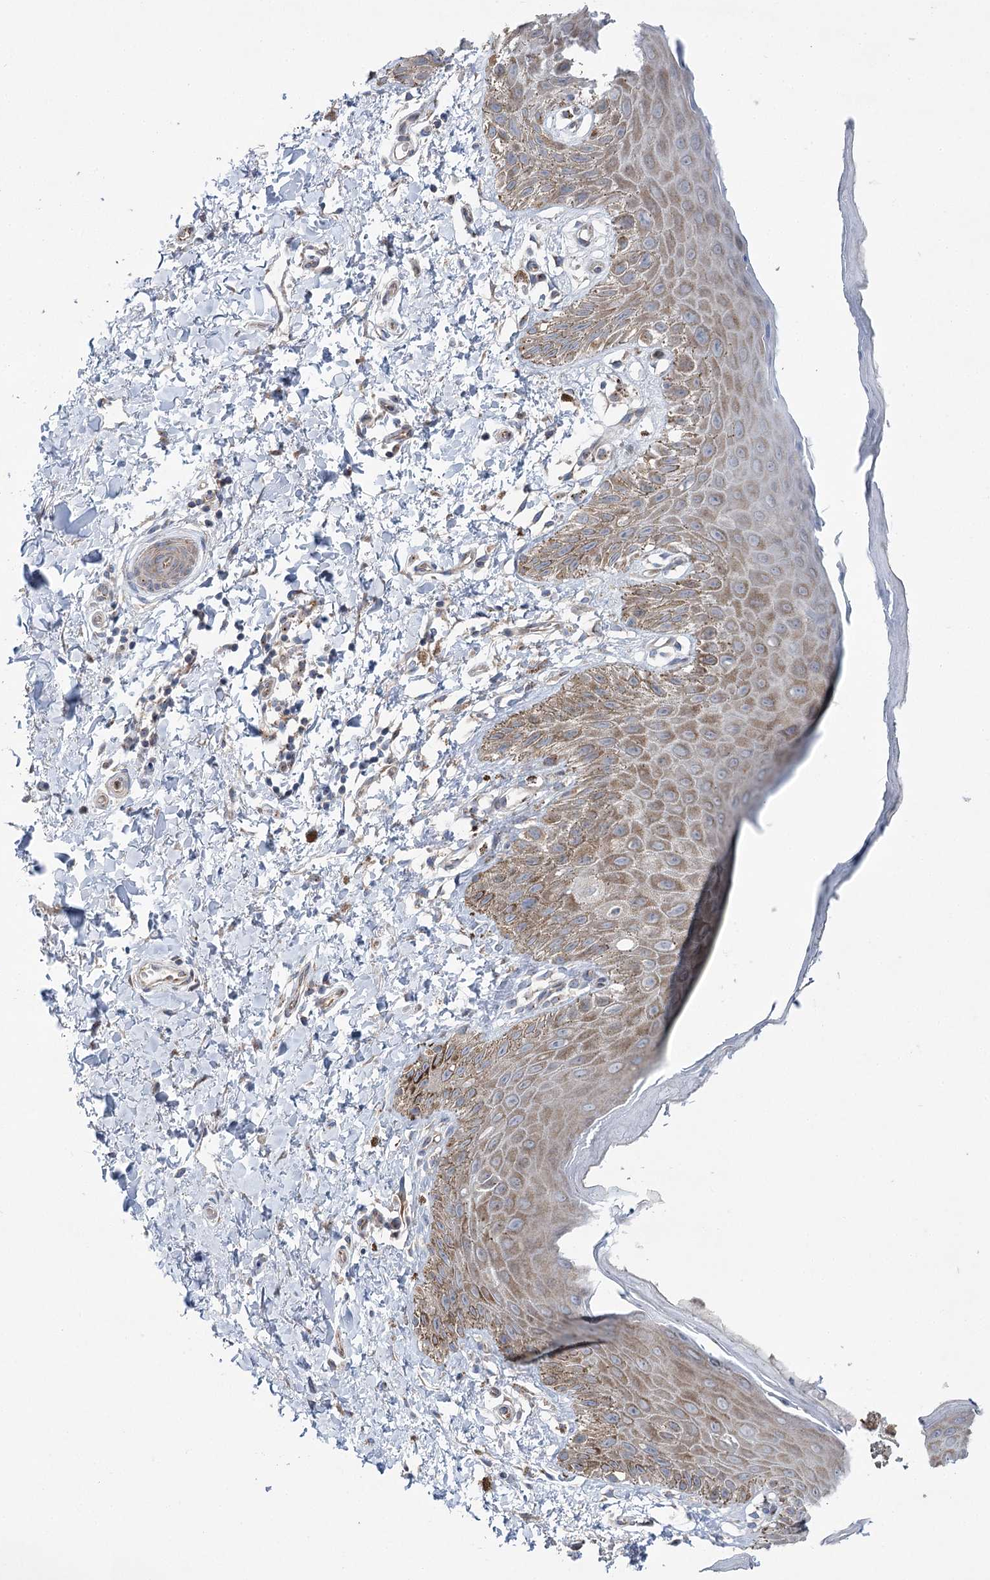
{"staining": {"intensity": "moderate", "quantity": "25%-75%", "location": "cytoplasmic/membranous"}, "tissue": "skin", "cell_type": "Epidermal cells", "image_type": "normal", "snomed": [{"axis": "morphology", "description": "Normal tissue, NOS"}, {"axis": "topography", "description": "Anal"}], "caption": "A high-resolution micrograph shows IHC staining of normal skin, which reveals moderate cytoplasmic/membranous expression in approximately 25%-75% of epidermal cells. (DAB IHC with brightfield microscopy, high magnification).", "gene": "SCN11A", "patient": {"sex": "male", "age": 44}}